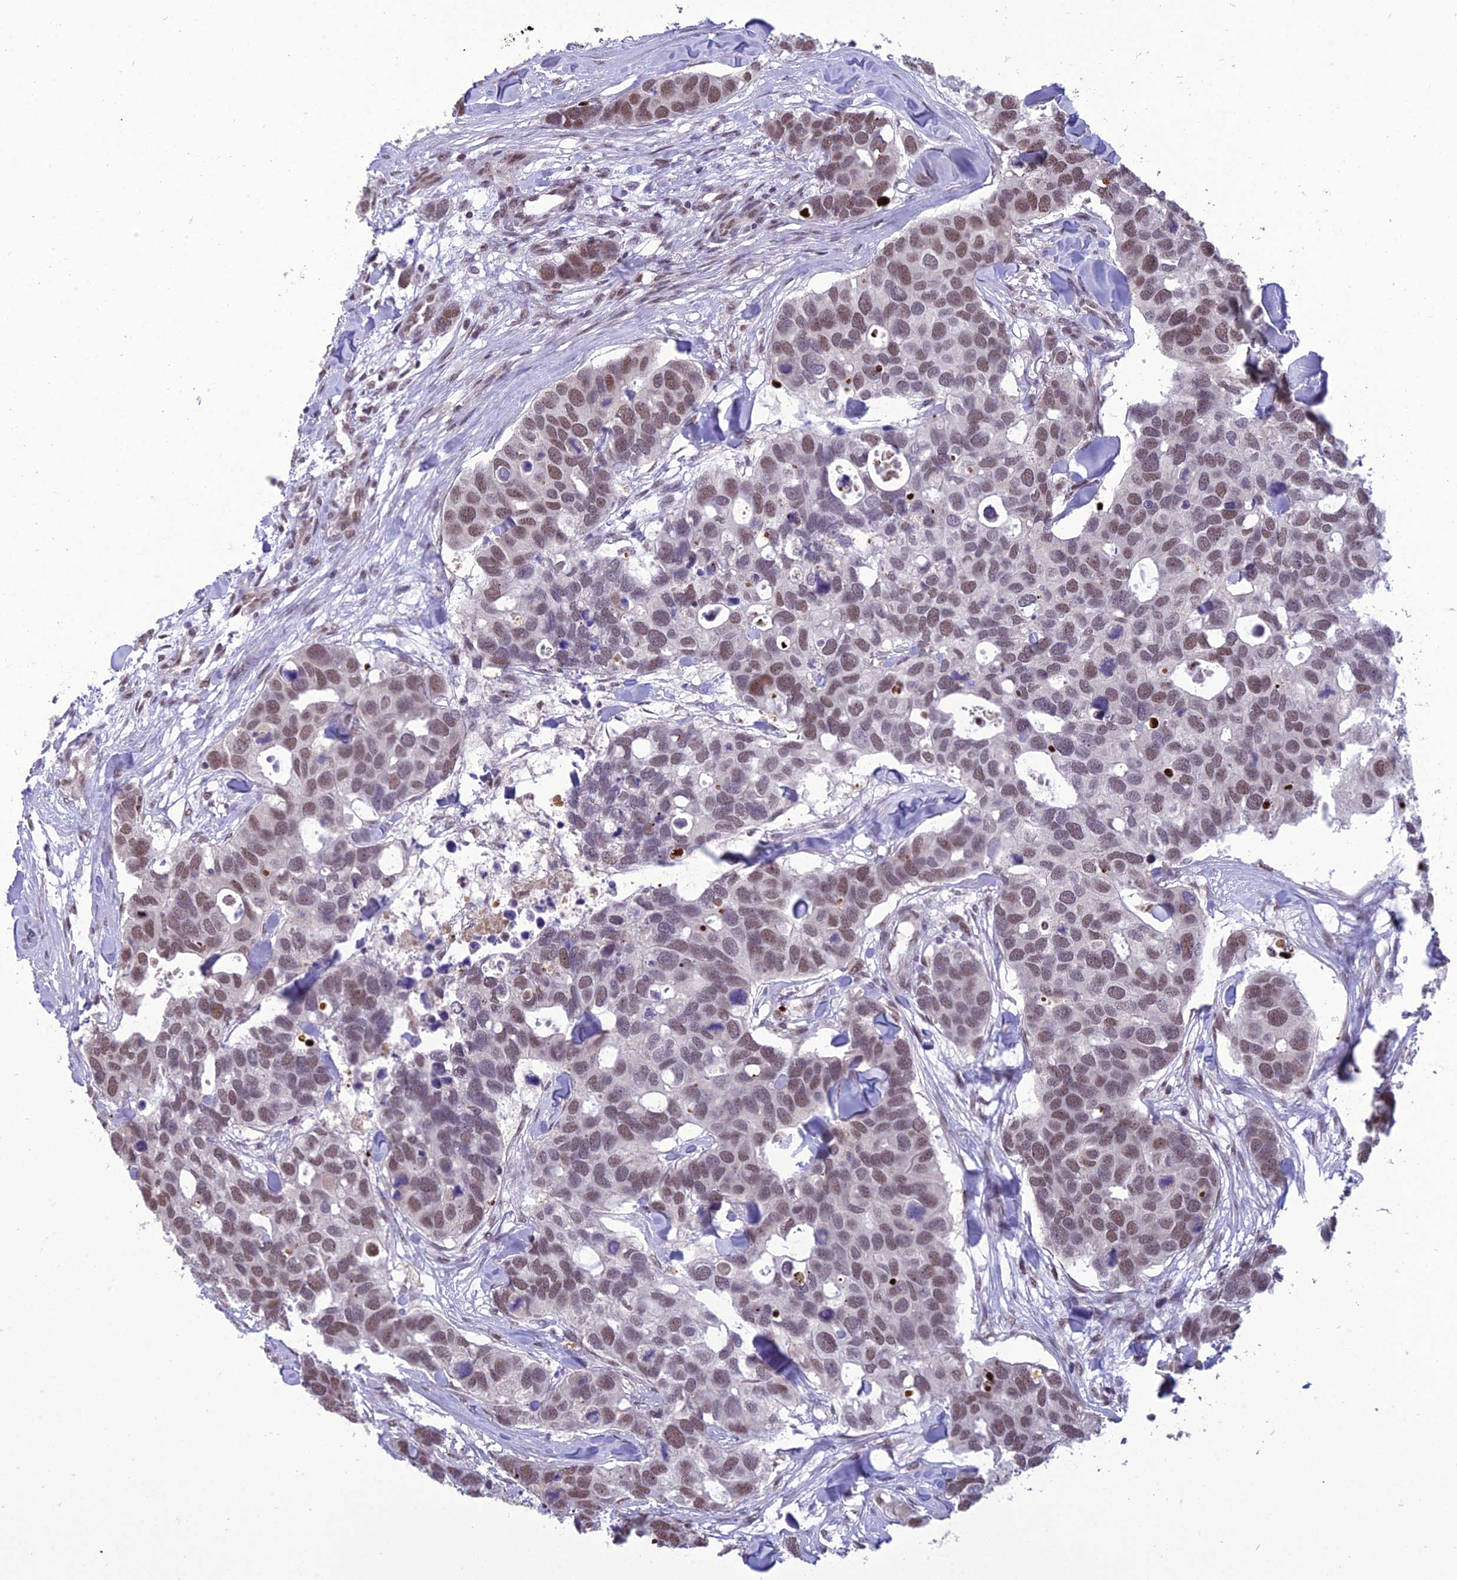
{"staining": {"intensity": "moderate", "quantity": ">75%", "location": "nuclear"}, "tissue": "breast cancer", "cell_type": "Tumor cells", "image_type": "cancer", "snomed": [{"axis": "morphology", "description": "Duct carcinoma"}, {"axis": "topography", "description": "Breast"}], "caption": "This image displays breast cancer (invasive ductal carcinoma) stained with immunohistochemistry (IHC) to label a protein in brown. The nuclear of tumor cells show moderate positivity for the protein. Nuclei are counter-stained blue.", "gene": "RANBP3", "patient": {"sex": "female", "age": 83}}